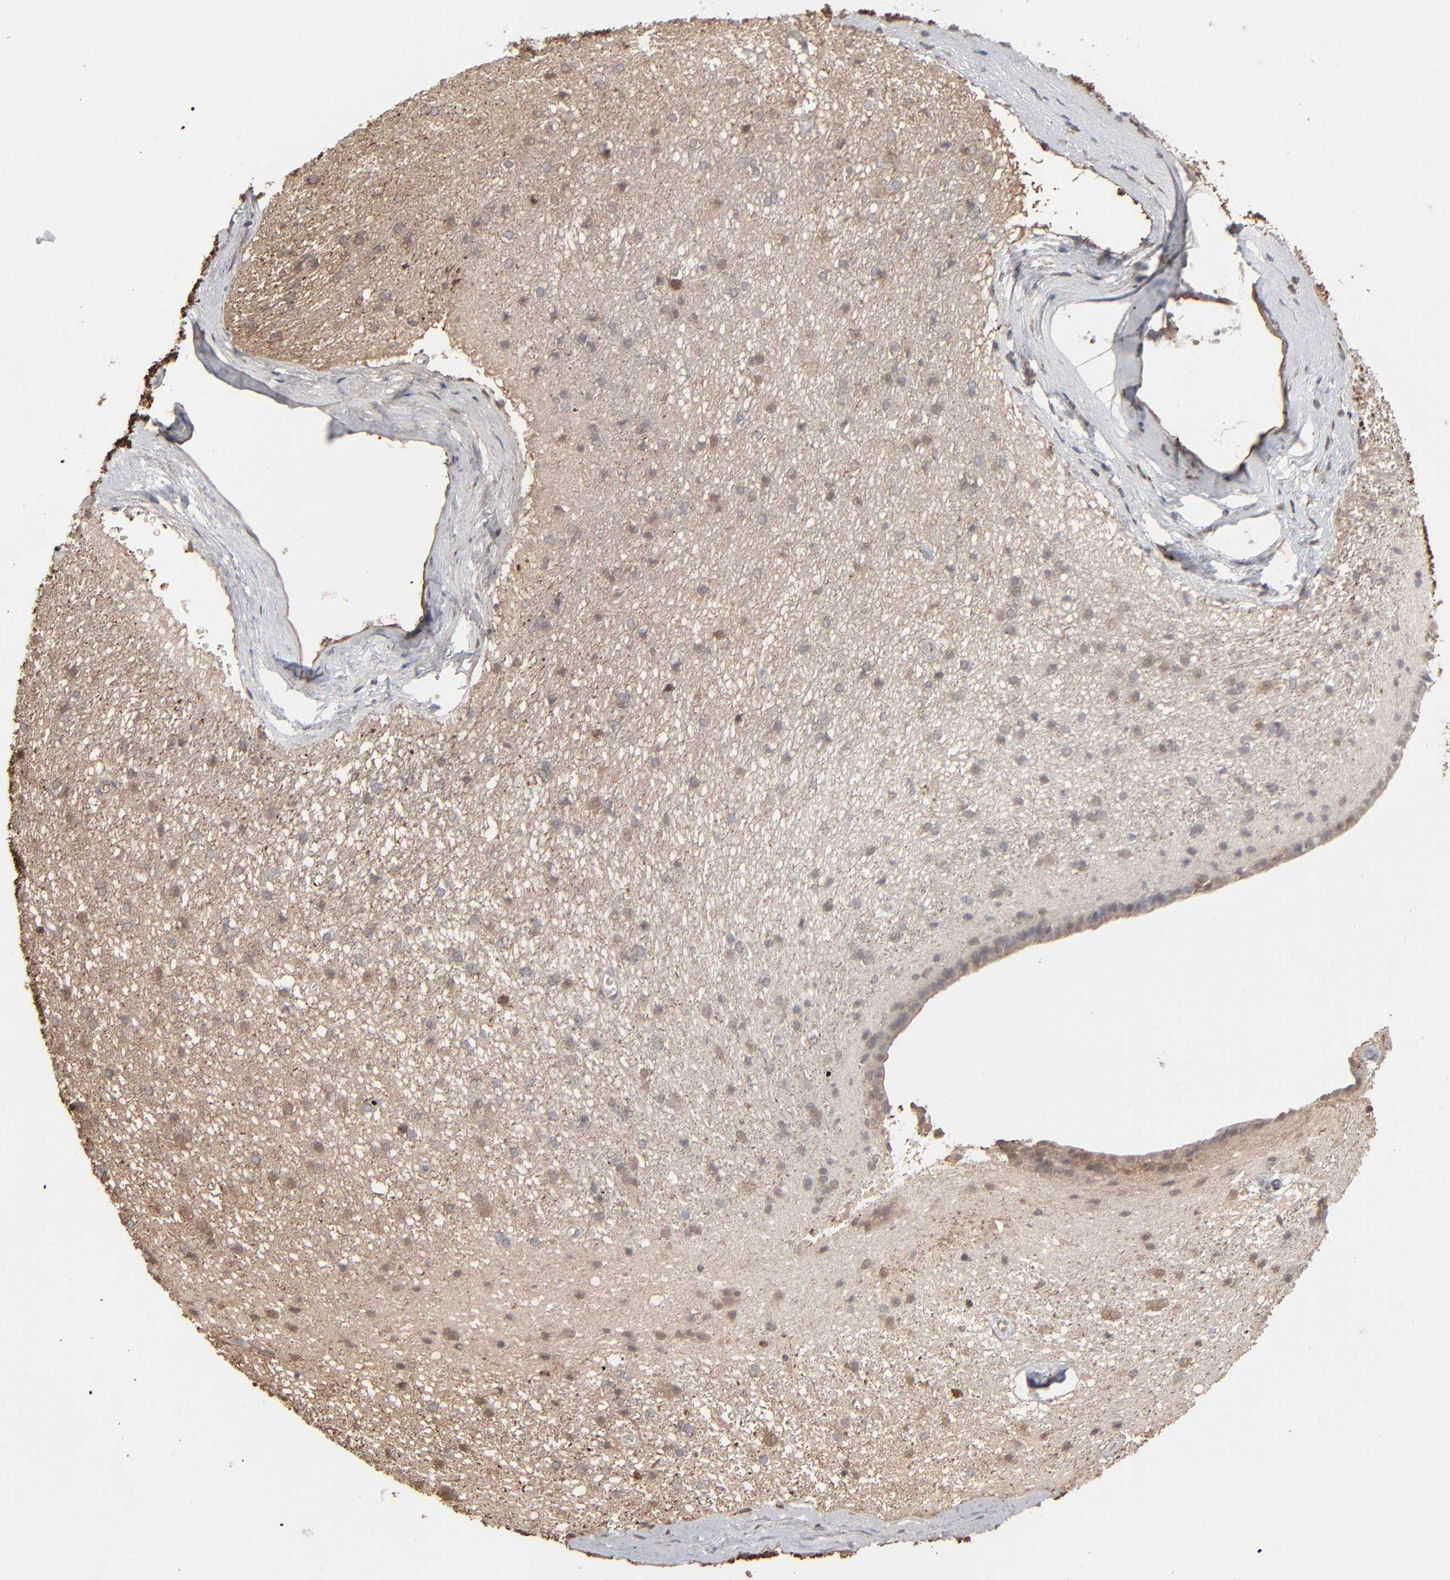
{"staining": {"intensity": "moderate", "quantity": "<25%", "location": "cytoplasmic/membranous"}, "tissue": "caudate", "cell_type": "Glial cells", "image_type": "normal", "snomed": [{"axis": "morphology", "description": "Normal tissue, NOS"}, {"axis": "topography", "description": "Lateral ventricle wall"}], "caption": "Immunohistochemical staining of benign human caudate reveals <25% levels of moderate cytoplasmic/membranous protein positivity in about <25% of glial cells. Ihc stains the protein in brown and the nuclei are stained blue.", "gene": "NME1", "patient": {"sex": "female", "age": 19}}